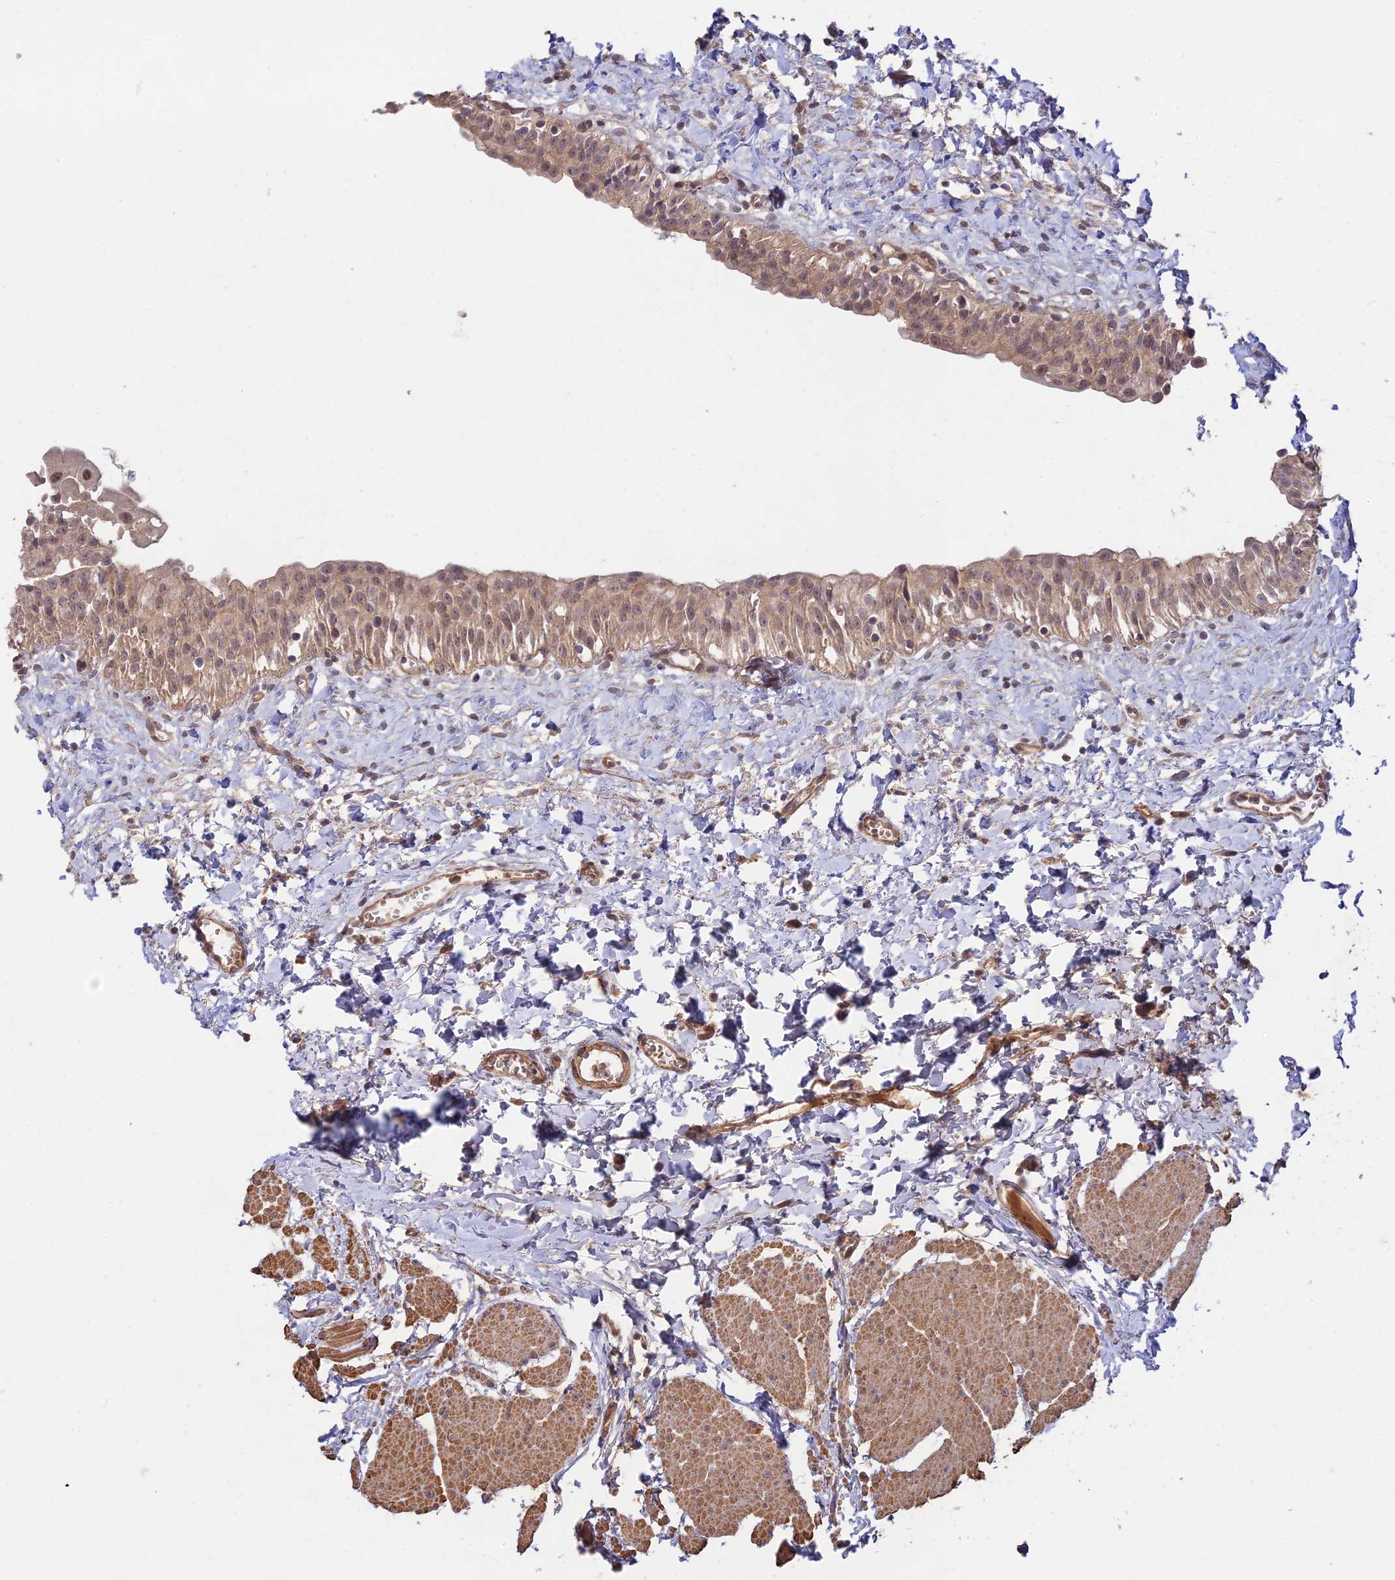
{"staining": {"intensity": "weak", "quantity": ">75%", "location": "cytoplasmic/membranous,nuclear"}, "tissue": "urinary bladder", "cell_type": "Urothelial cells", "image_type": "normal", "snomed": [{"axis": "morphology", "description": "Normal tissue, NOS"}, {"axis": "topography", "description": "Urinary bladder"}], "caption": "Brown immunohistochemical staining in normal human urinary bladder demonstrates weak cytoplasmic/membranous,nuclear positivity in about >75% of urothelial cells.", "gene": "CLCF1", "patient": {"sex": "male", "age": 51}}